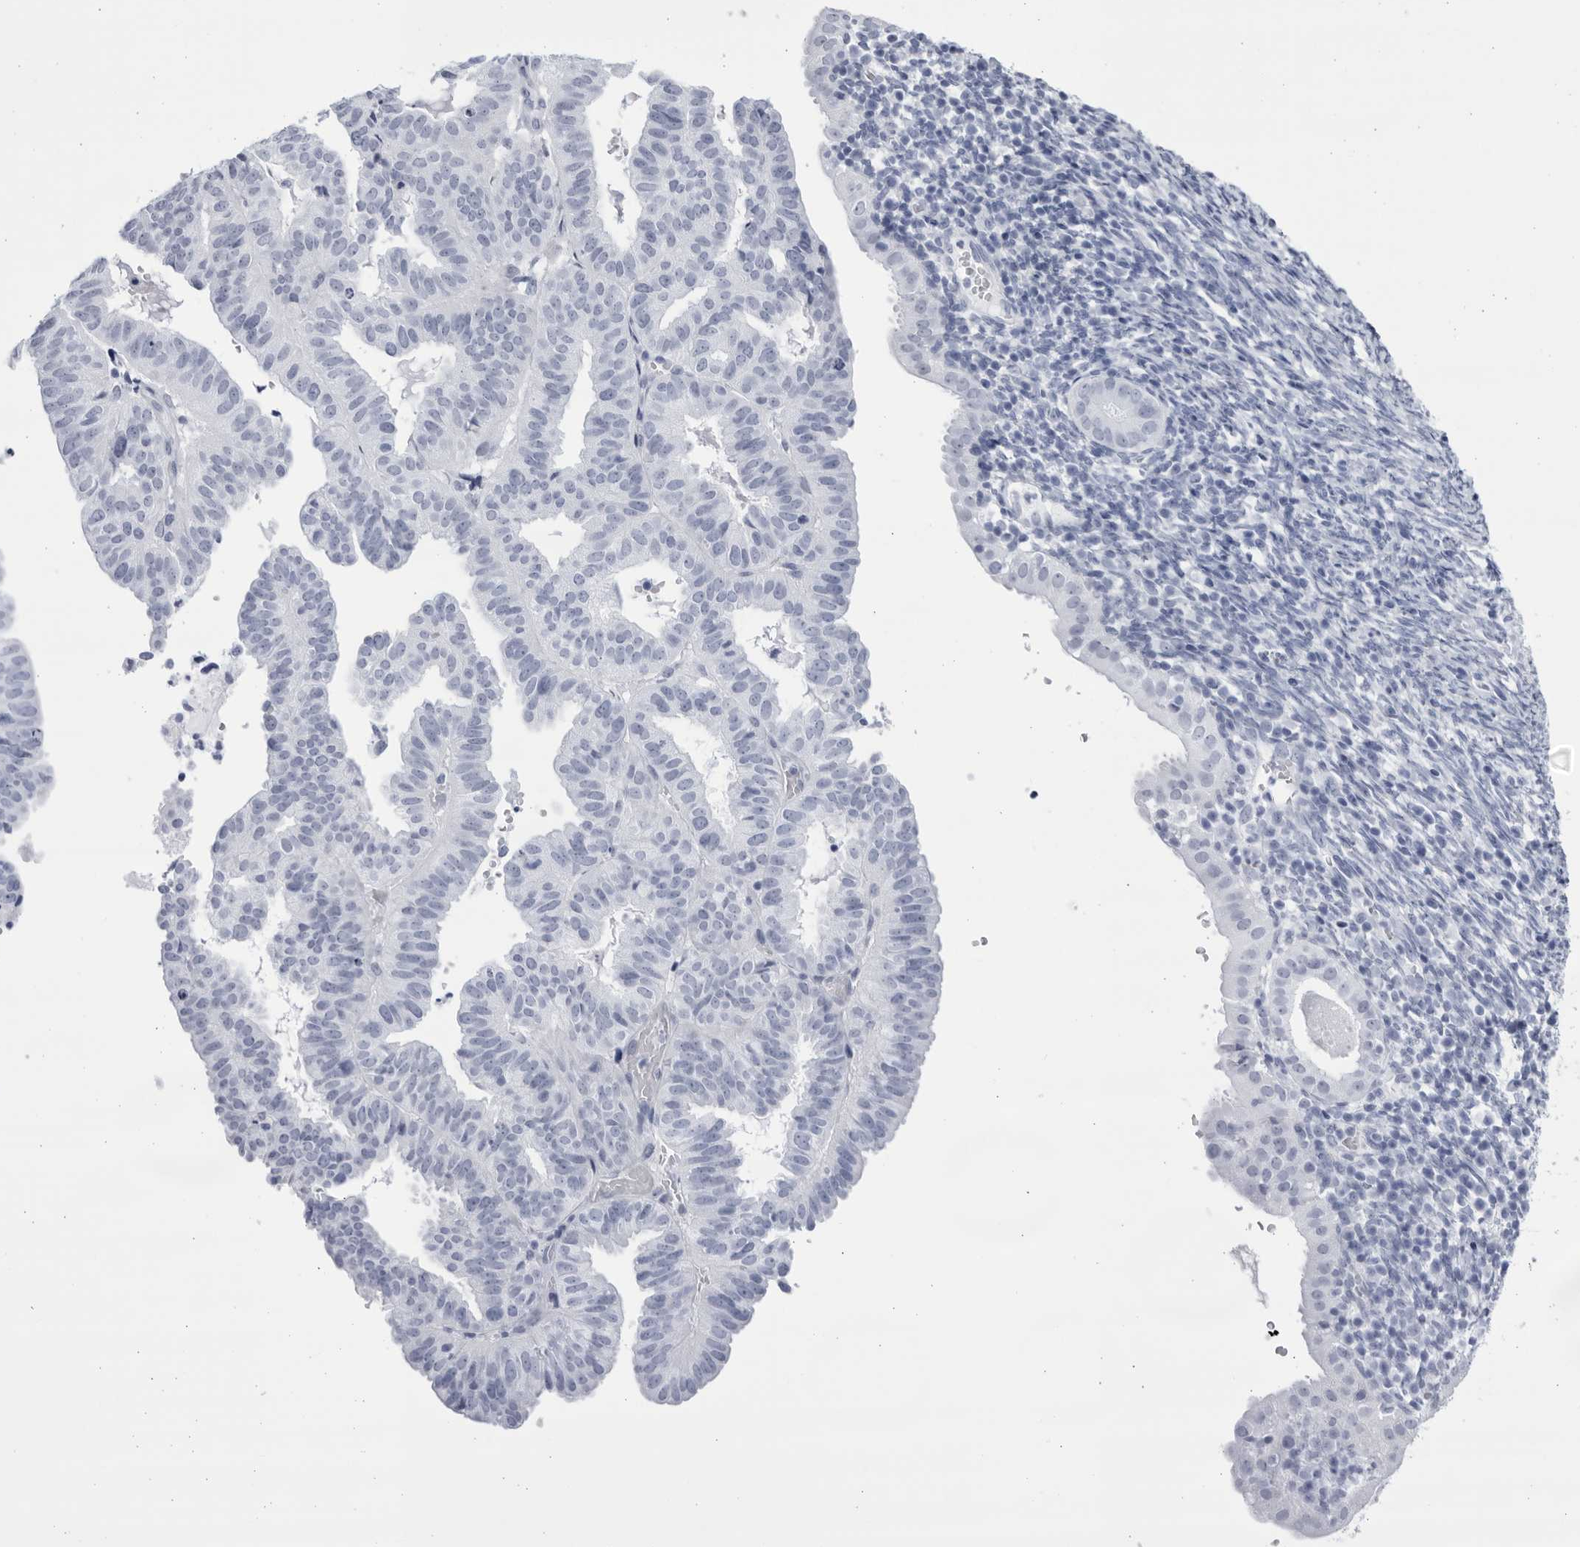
{"staining": {"intensity": "negative", "quantity": "none", "location": "none"}, "tissue": "endometrial cancer", "cell_type": "Tumor cells", "image_type": "cancer", "snomed": [{"axis": "morphology", "description": "Adenocarcinoma, NOS"}, {"axis": "topography", "description": "Uterus"}], "caption": "Protein analysis of endometrial cancer displays no significant staining in tumor cells.", "gene": "CCDC181", "patient": {"sex": "female", "age": 77}}